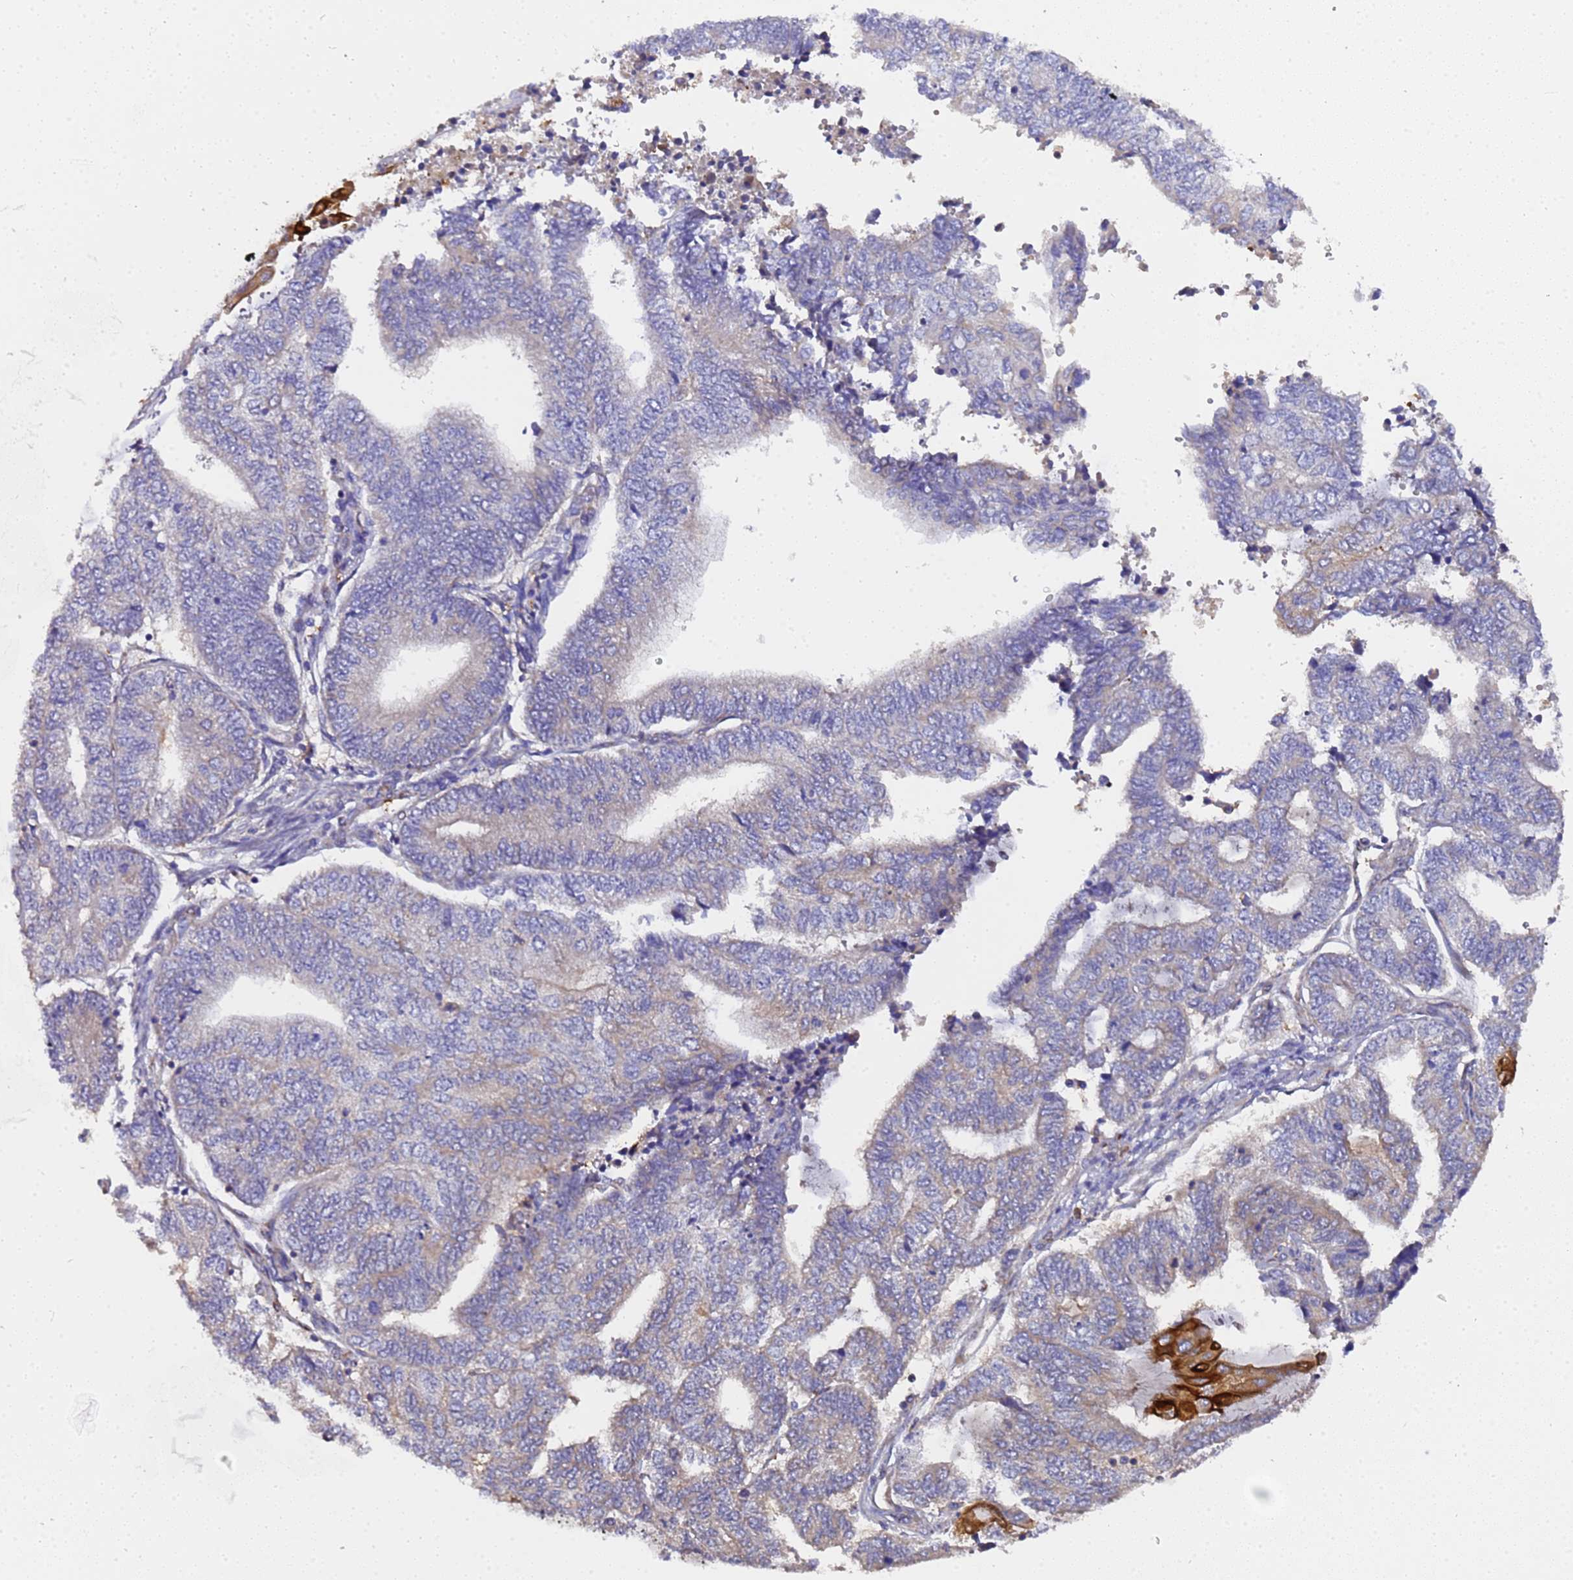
{"staining": {"intensity": "strong", "quantity": "<25%", "location": "cytoplasmic/membranous"}, "tissue": "endometrial cancer", "cell_type": "Tumor cells", "image_type": "cancer", "snomed": [{"axis": "morphology", "description": "Adenocarcinoma, NOS"}, {"axis": "topography", "description": "Uterus"}, {"axis": "topography", "description": "Endometrium"}], "caption": "This is an image of immunohistochemistry staining of endometrial adenocarcinoma, which shows strong expression in the cytoplasmic/membranous of tumor cells.", "gene": "MOCS1", "patient": {"sex": "female", "age": 70}}